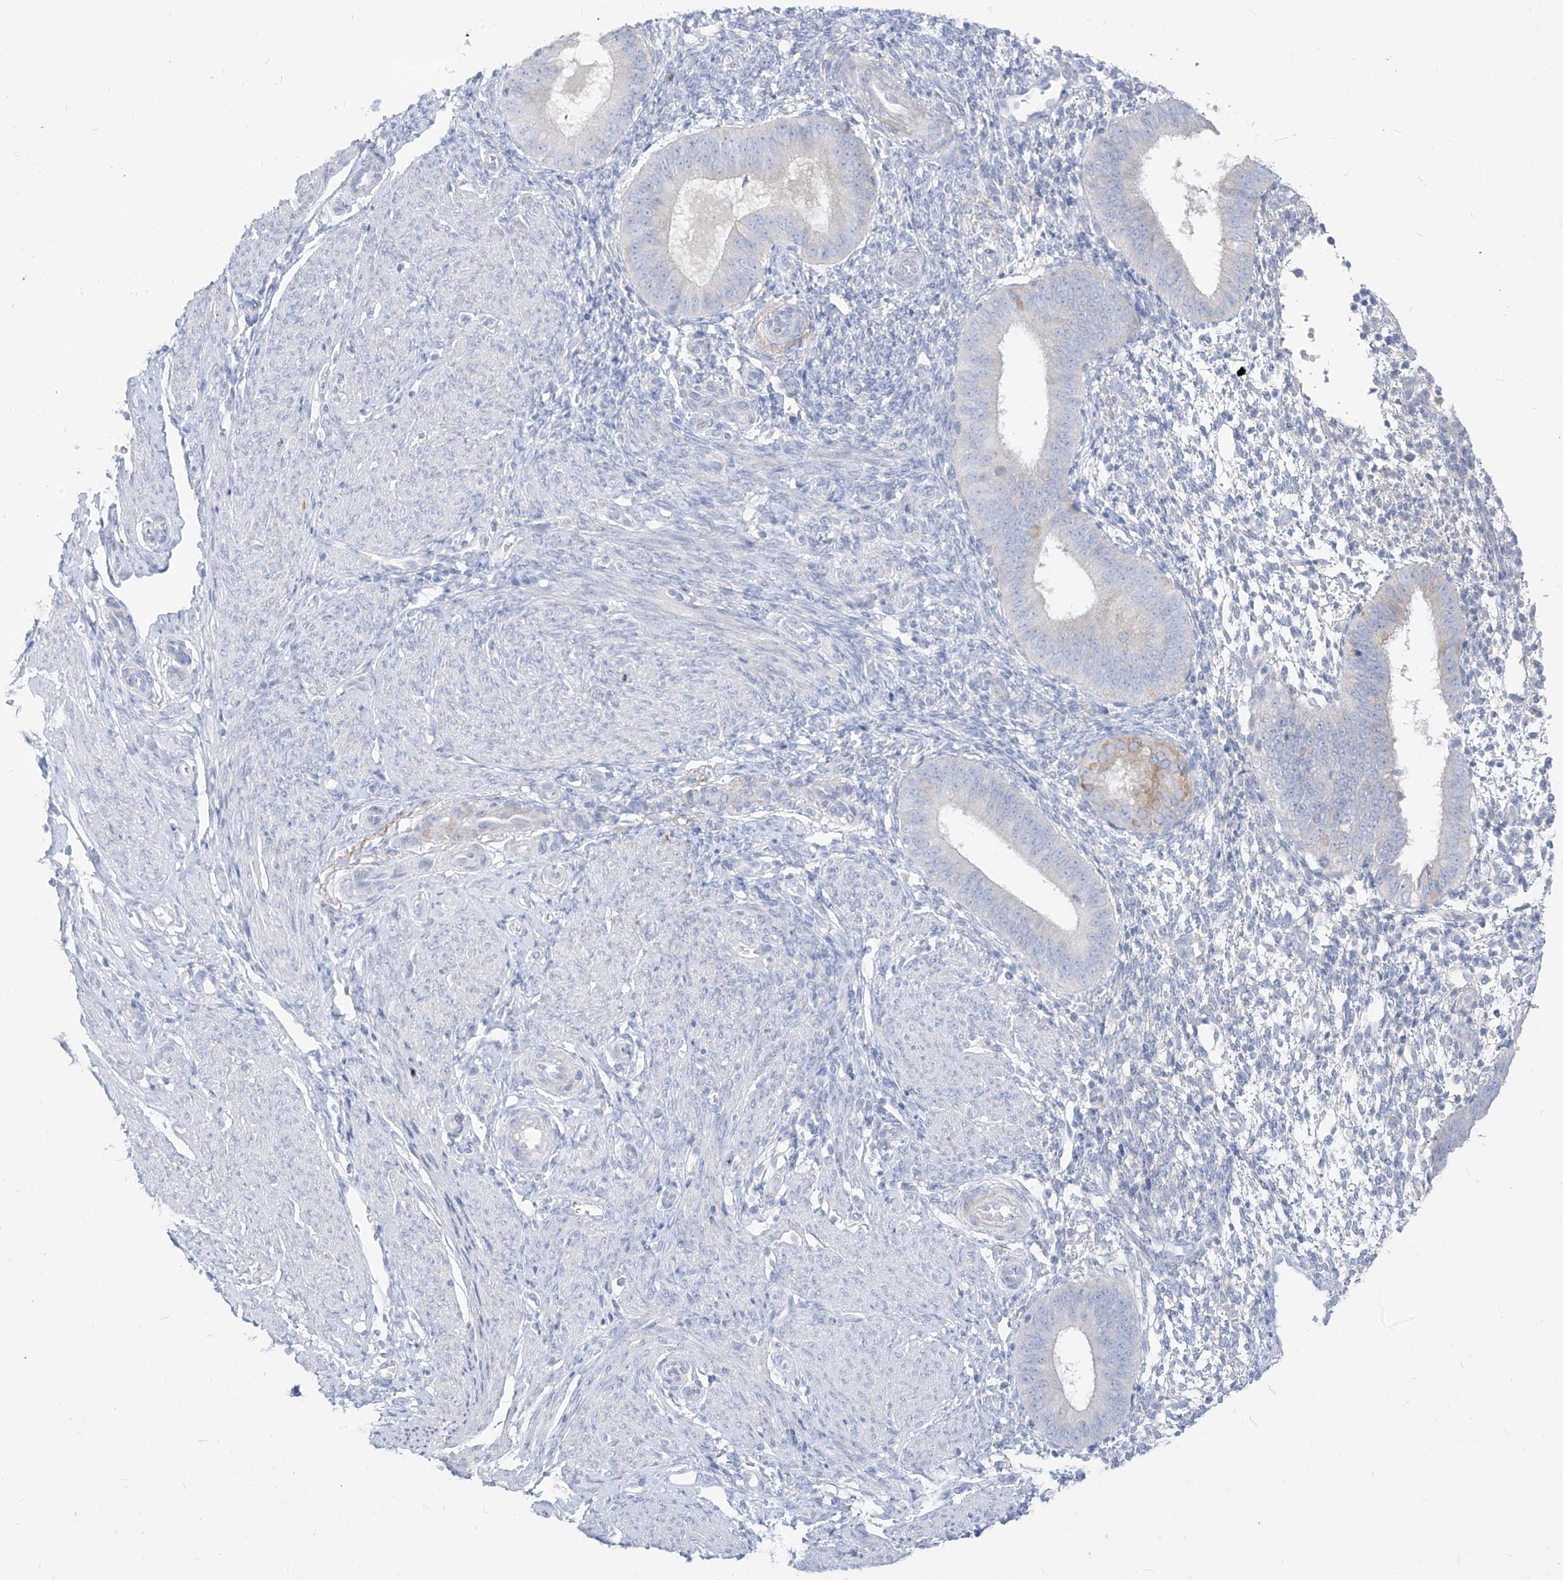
{"staining": {"intensity": "negative", "quantity": "none", "location": "none"}, "tissue": "endometrium", "cell_type": "Cells in endometrial stroma", "image_type": "normal", "snomed": [{"axis": "morphology", "description": "Normal tissue, NOS"}, {"axis": "topography", "description": "Uterus"}, {"axis": "topography", "description": "Endometrium"}], "caption": "An immunohistochemistry (IHC) image of normal endometrium is shown. There is no staining in cells in endometrial stroma of endometrium. (Brightfield microscopy of DAB IHC at high magnification).", "gene": "ARHGEF40", "patient": {"sex": "female", "age": 48}}